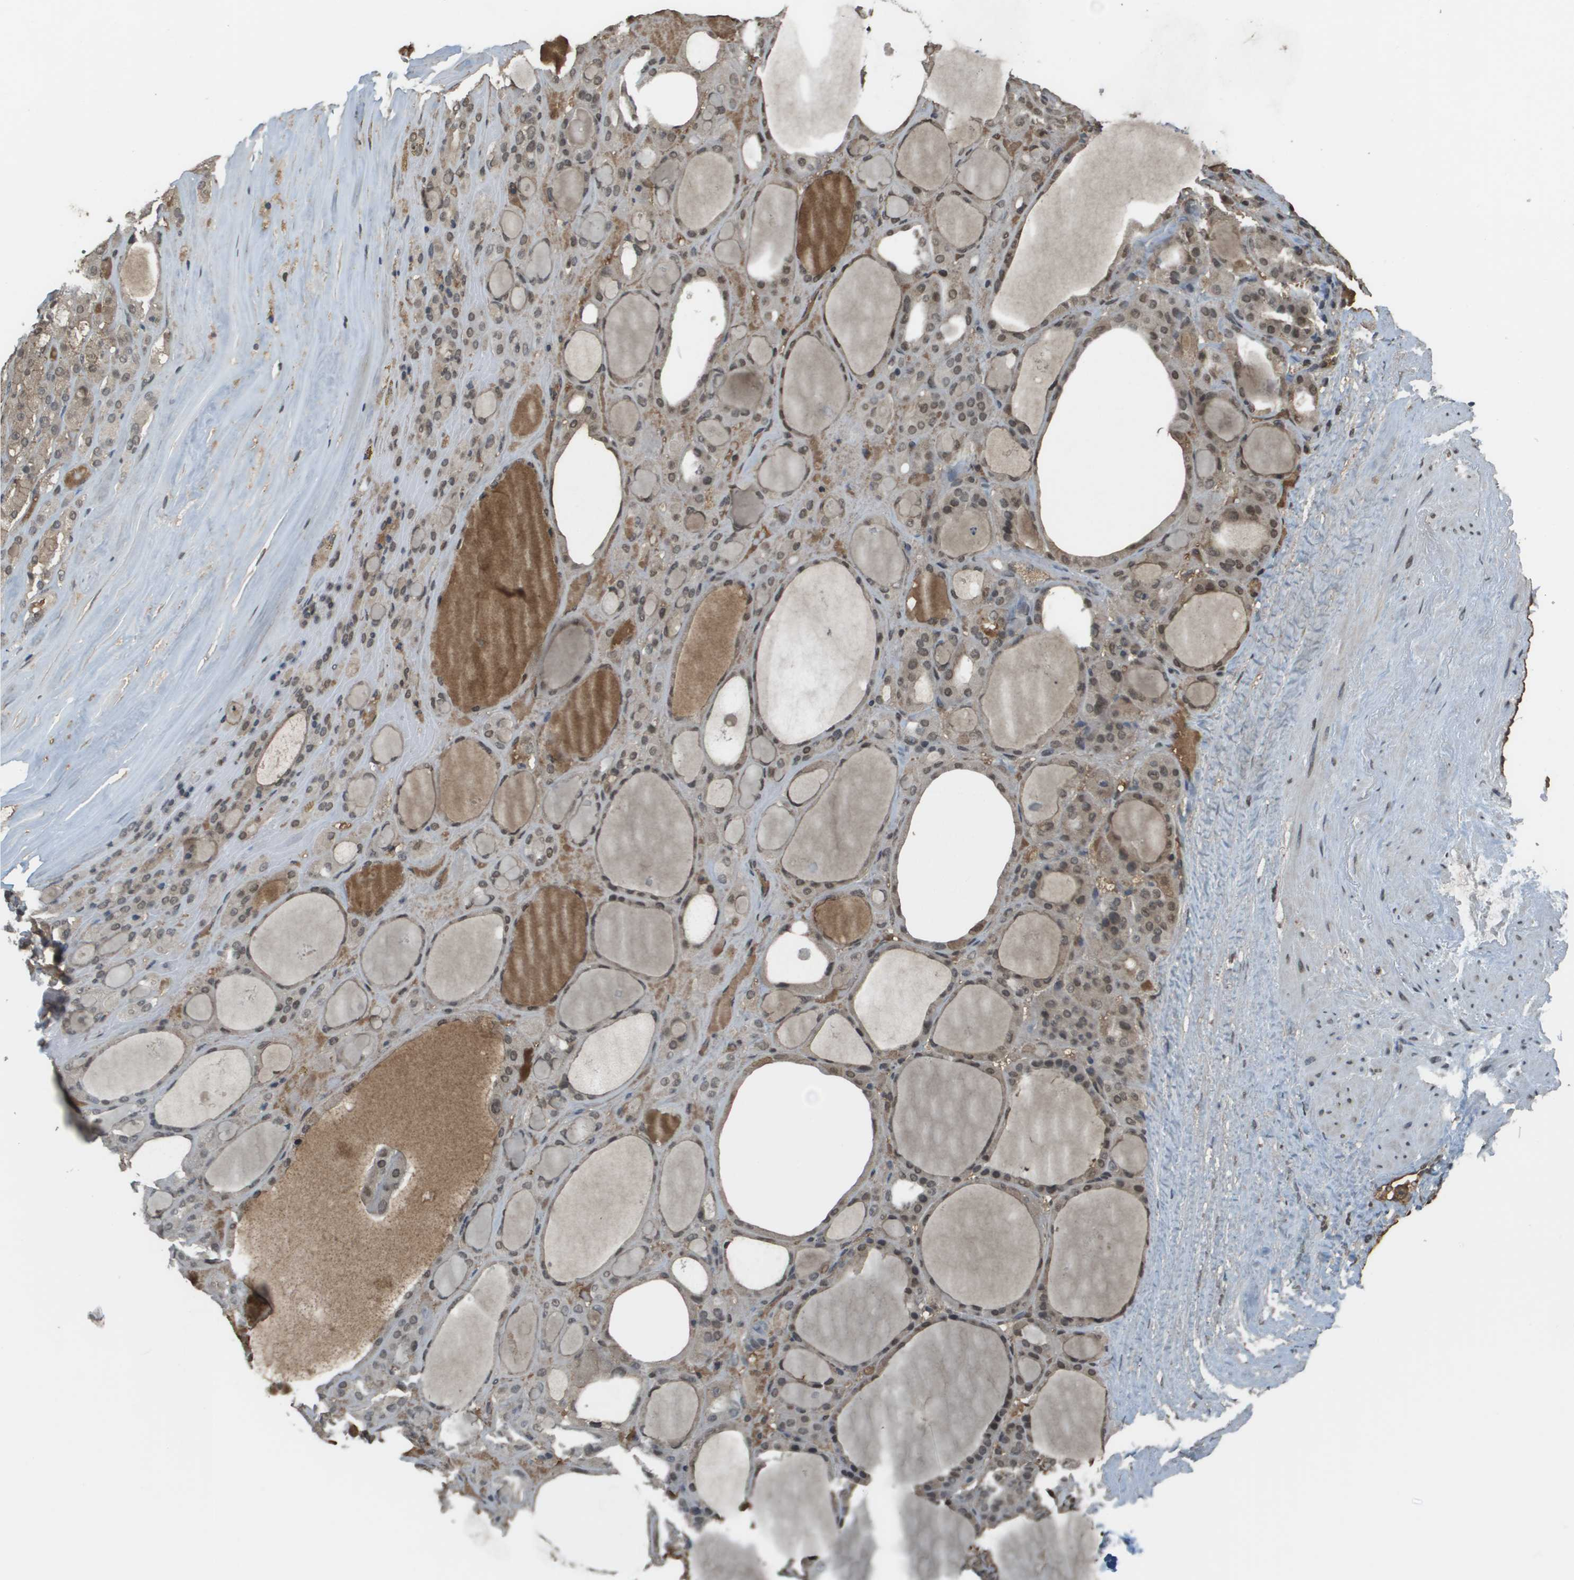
{"staining": {"intensity": "moderate", "quantity": ">75%", "location": "cytoplasmic/membranous,nuclear"}, "tissue": "thyroid gland", "cell_type": "Glandular cells", "image_type": "normal", "snomed": [{"axis": "morphology", "description": "Normal tissue, NOS"}, {"axis": "morphology", "description": "Carcinoma, NOS"}, {"axis": "topography", "description": "Thyroid gland"}], "caption": "This is an image of IHC staining of benign thyroid gland, which shows moderate positivity in the cytoplasmic/membranous,nuclear of glandular cells.", "gene": "NDRG2", "patient": {"sex": "female", "age": 86}}